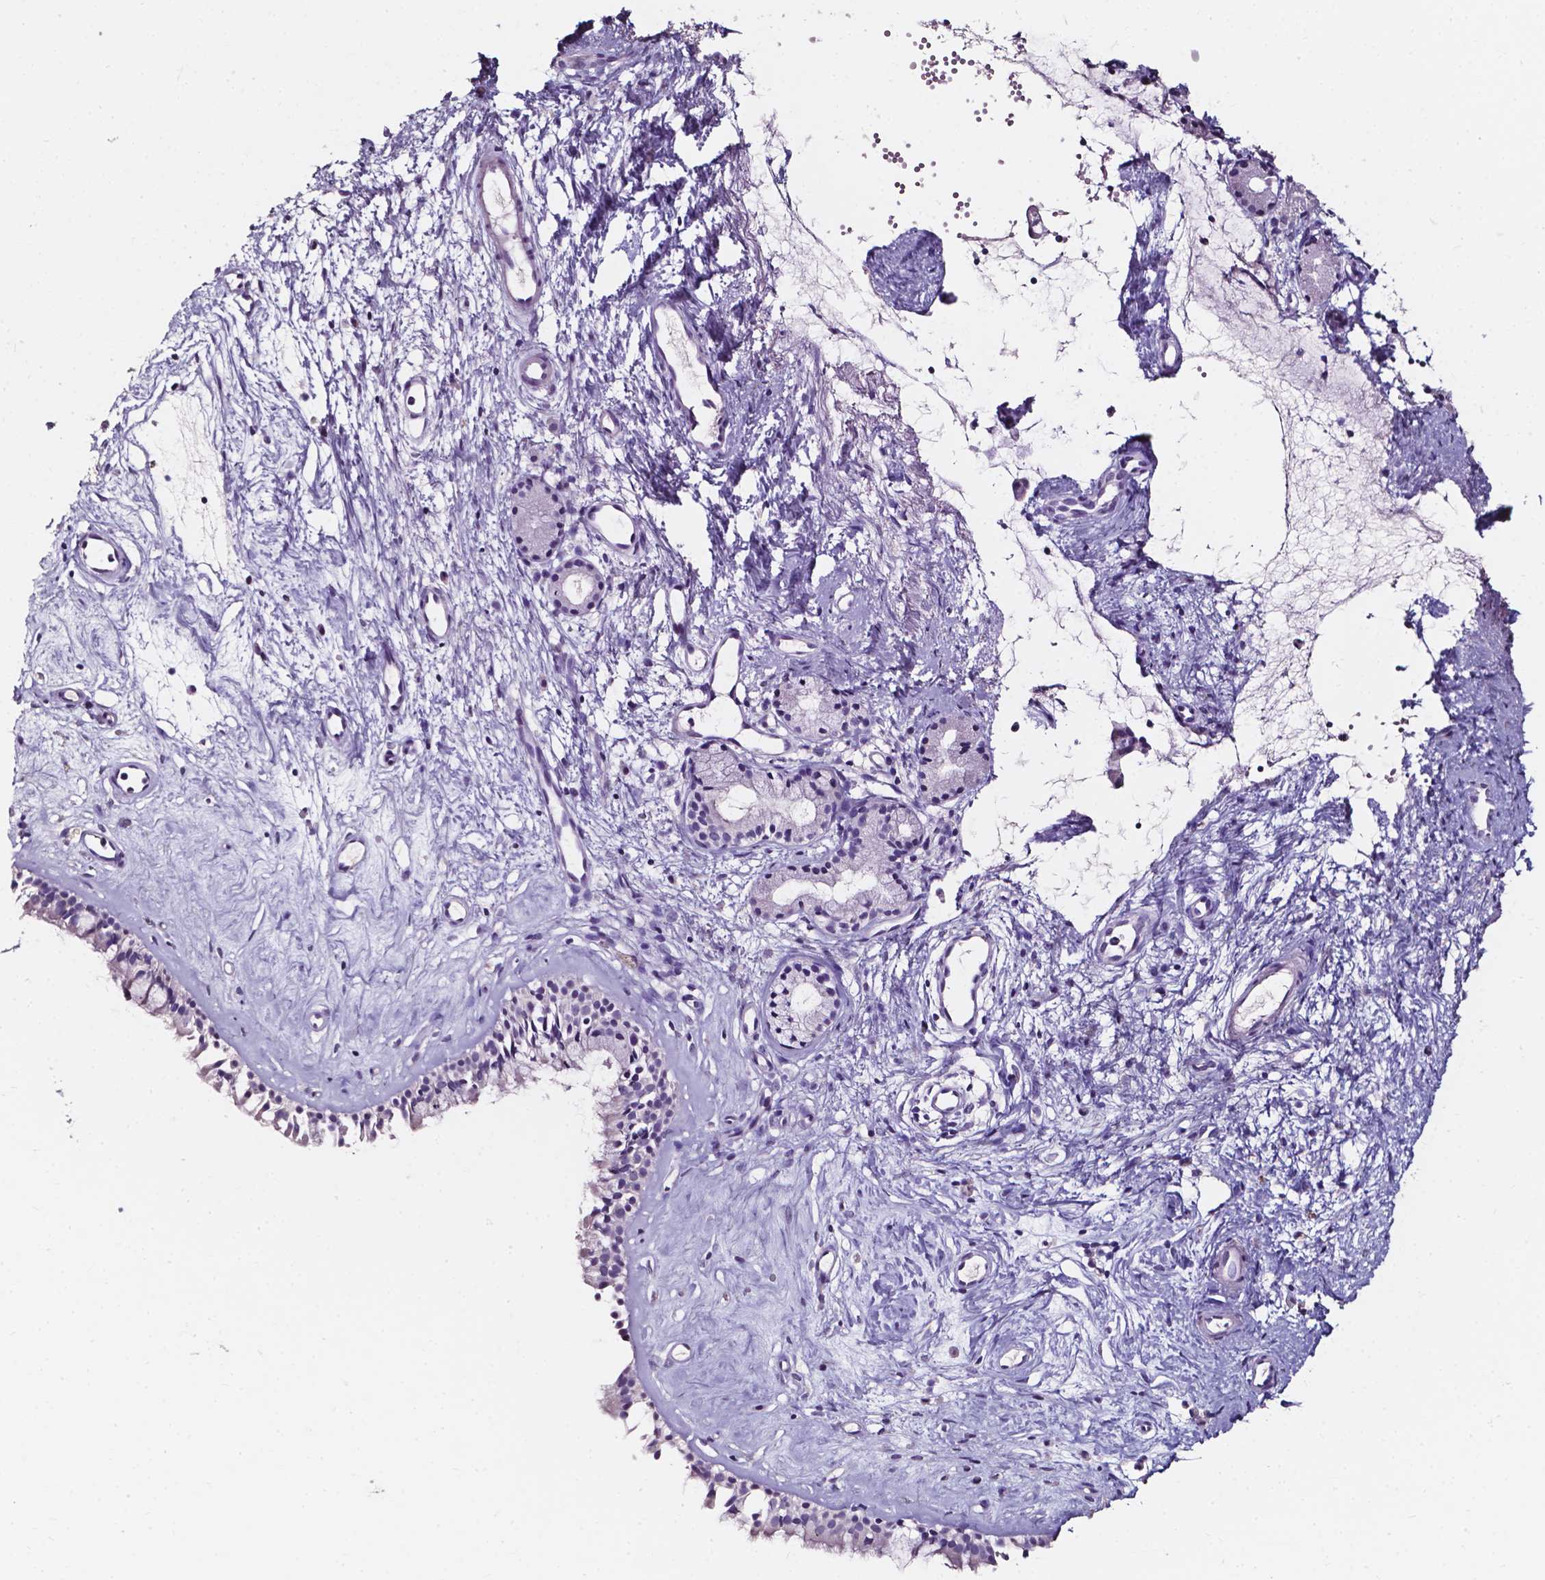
{"staining": {"intensity": "negative", "quantity": "none", "location": "none"}, "tissue": "nasopharynx", "cell_type": "Respiratory epithelial cells", "image_type": "normal", "snomed": [{"axis": "morphology", "description": "Normal tissue, NOS"}, {"axis": "topography", "description": "Nasopharynx"}], "caption": "Respiratory epithelial cells are negative for brown protein staining in normal nasopharynx. (DAB (3,3'-diaminobenzidine) immunohistochemistry, high magnification).", "gene": "DEFA5", "patient": {"sex": "female", "age": 52}}